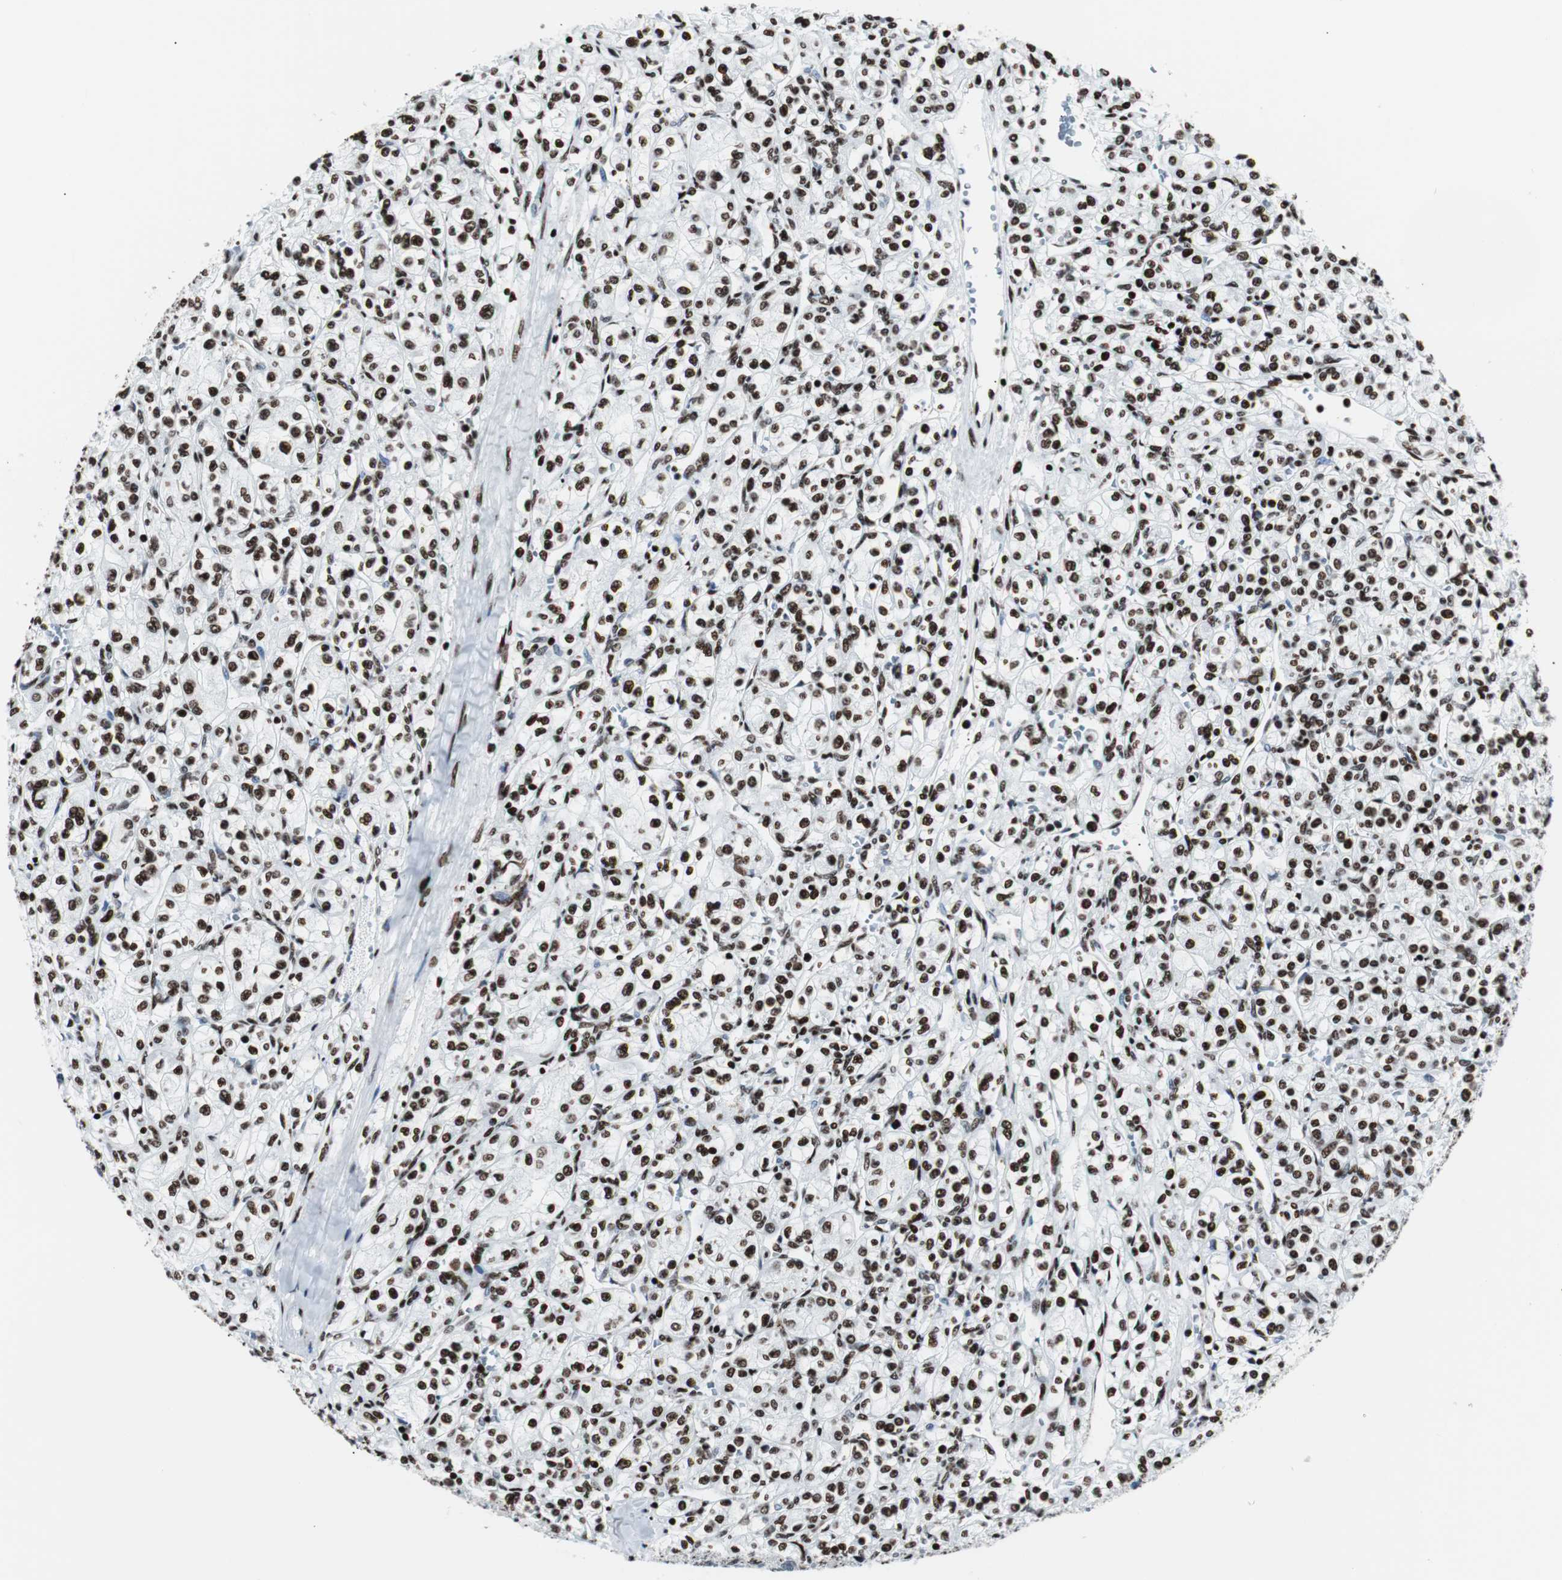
{"staining": {"intensity": "strong", "quantity": ">75%", "location": "nuclear"}, "tissue": "renal cancer", "cell_type": "Tumor cells", "image_type": "cancer", "snomed": [{"axis": "morphology", "description": "Adenocarcinoma, NOS"}, {"axis": "topography", "description": "Kidney"}], "caption": "Immunohistochemistry (IHC) micrograph of neoplastic tissue: renal cancer (adenocarcinoma) stained using immunohistochemistry (IHC) shows high levels of strong protein expression localized specifically in the nuclear of tumor cells, appearing as a nuclear brown color.", "gene": "NCL", "patient": {"sex": "male", "age": 77}}